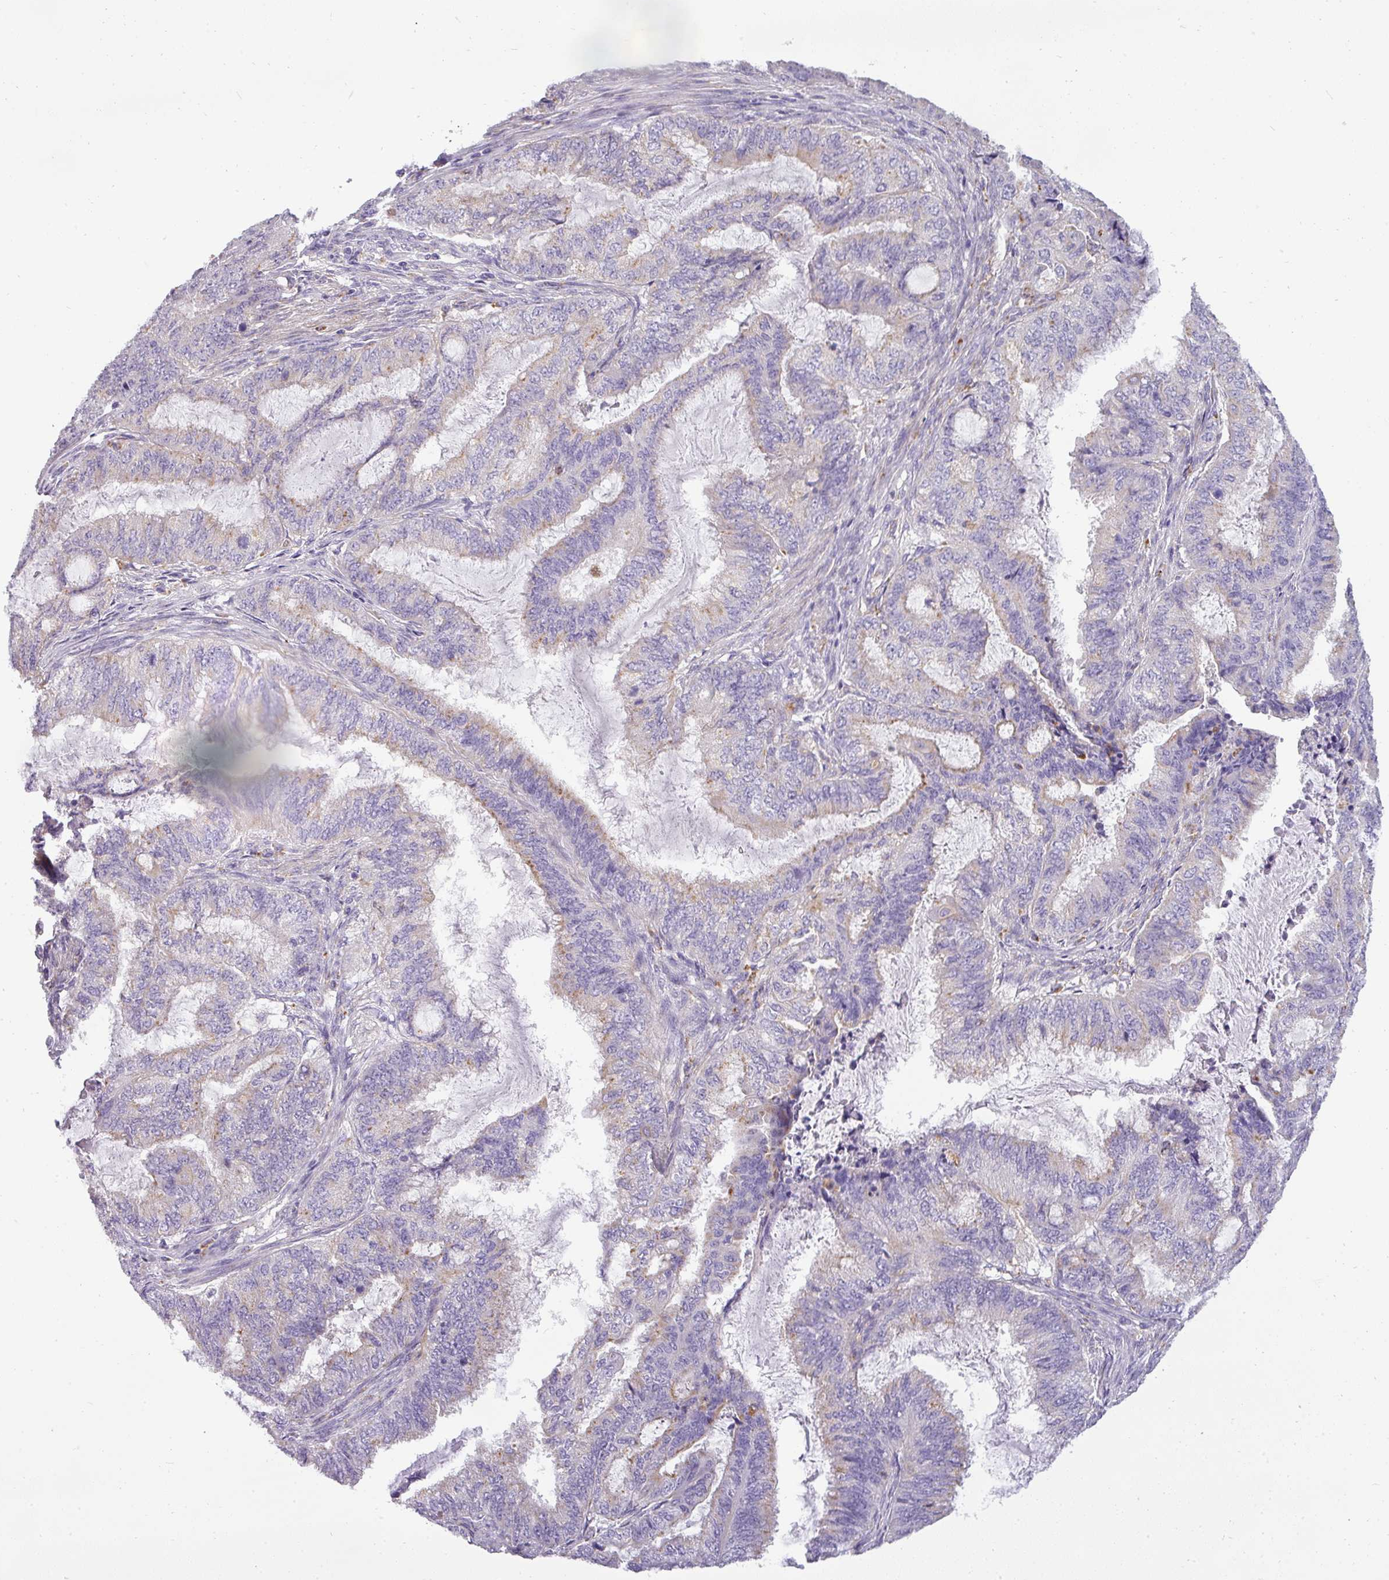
{"staining": {"intensity": "weak", "quantity": "25%-75%", "location": "cytoplasmic/membranous"}, "tissue": "endometrial cancer", "cell_type": "Tumor cells", "image_type": "cancer", "snomed": [{"axis": "morphology", "description": "Adenocarcinoma, NOS"}, {"axis": "topography", "description": "Endometrium"}], "caption": "Protein staining shows weak cytoplasmic/membranous staining in about 25%-75% of tumor cells in endometrial cancer. Ihc stains the protein of interest in brown and the nuclei are stained blue.", "gene": "ATP6V1D", "patient": {"sex": "female", "age": 51}}